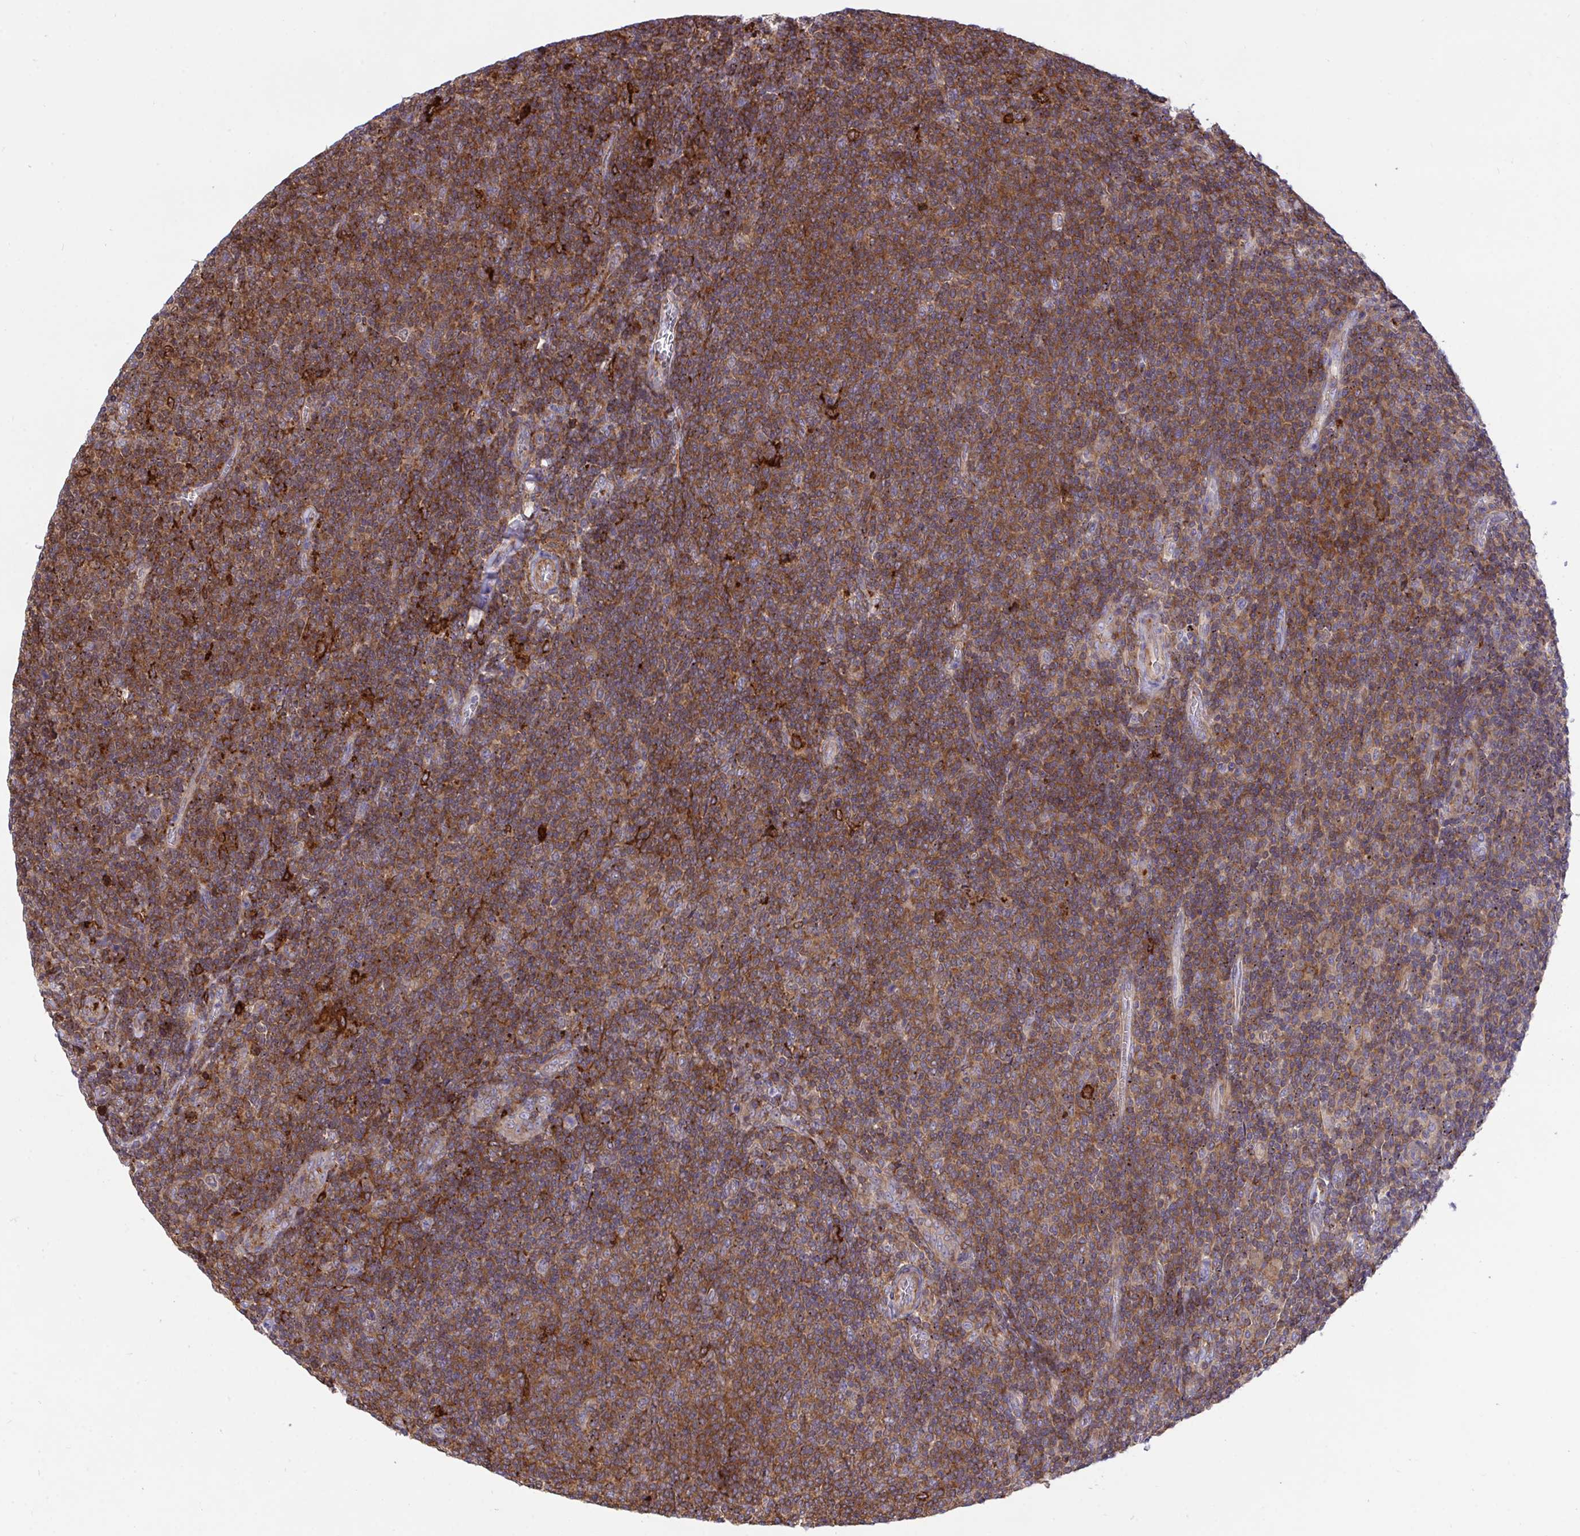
{"staining": {"intensity": "moderate", "quantity": ">75%", "location": "cytoplasmic/membranous"}, "tissue": "lymphoma", "cell_type": "Tumor cells", "image_type": "cancer", "snomed": [{"axis": "morphology", "description": "Malignant lymphoma, non-Hodgkin's type, Low grade"}, {"axis": "topography", "description": "Lymph node"}], "caption": "Low-grade malignant lymphoma, non-Hodgkin's type stained for a protein (brown) exhibits moderate cytoplasmic/membranous positive positivity in about >75% of tumor cells.", "gene": "PPIH", "patient": {"sex": "male", "age": 52}}